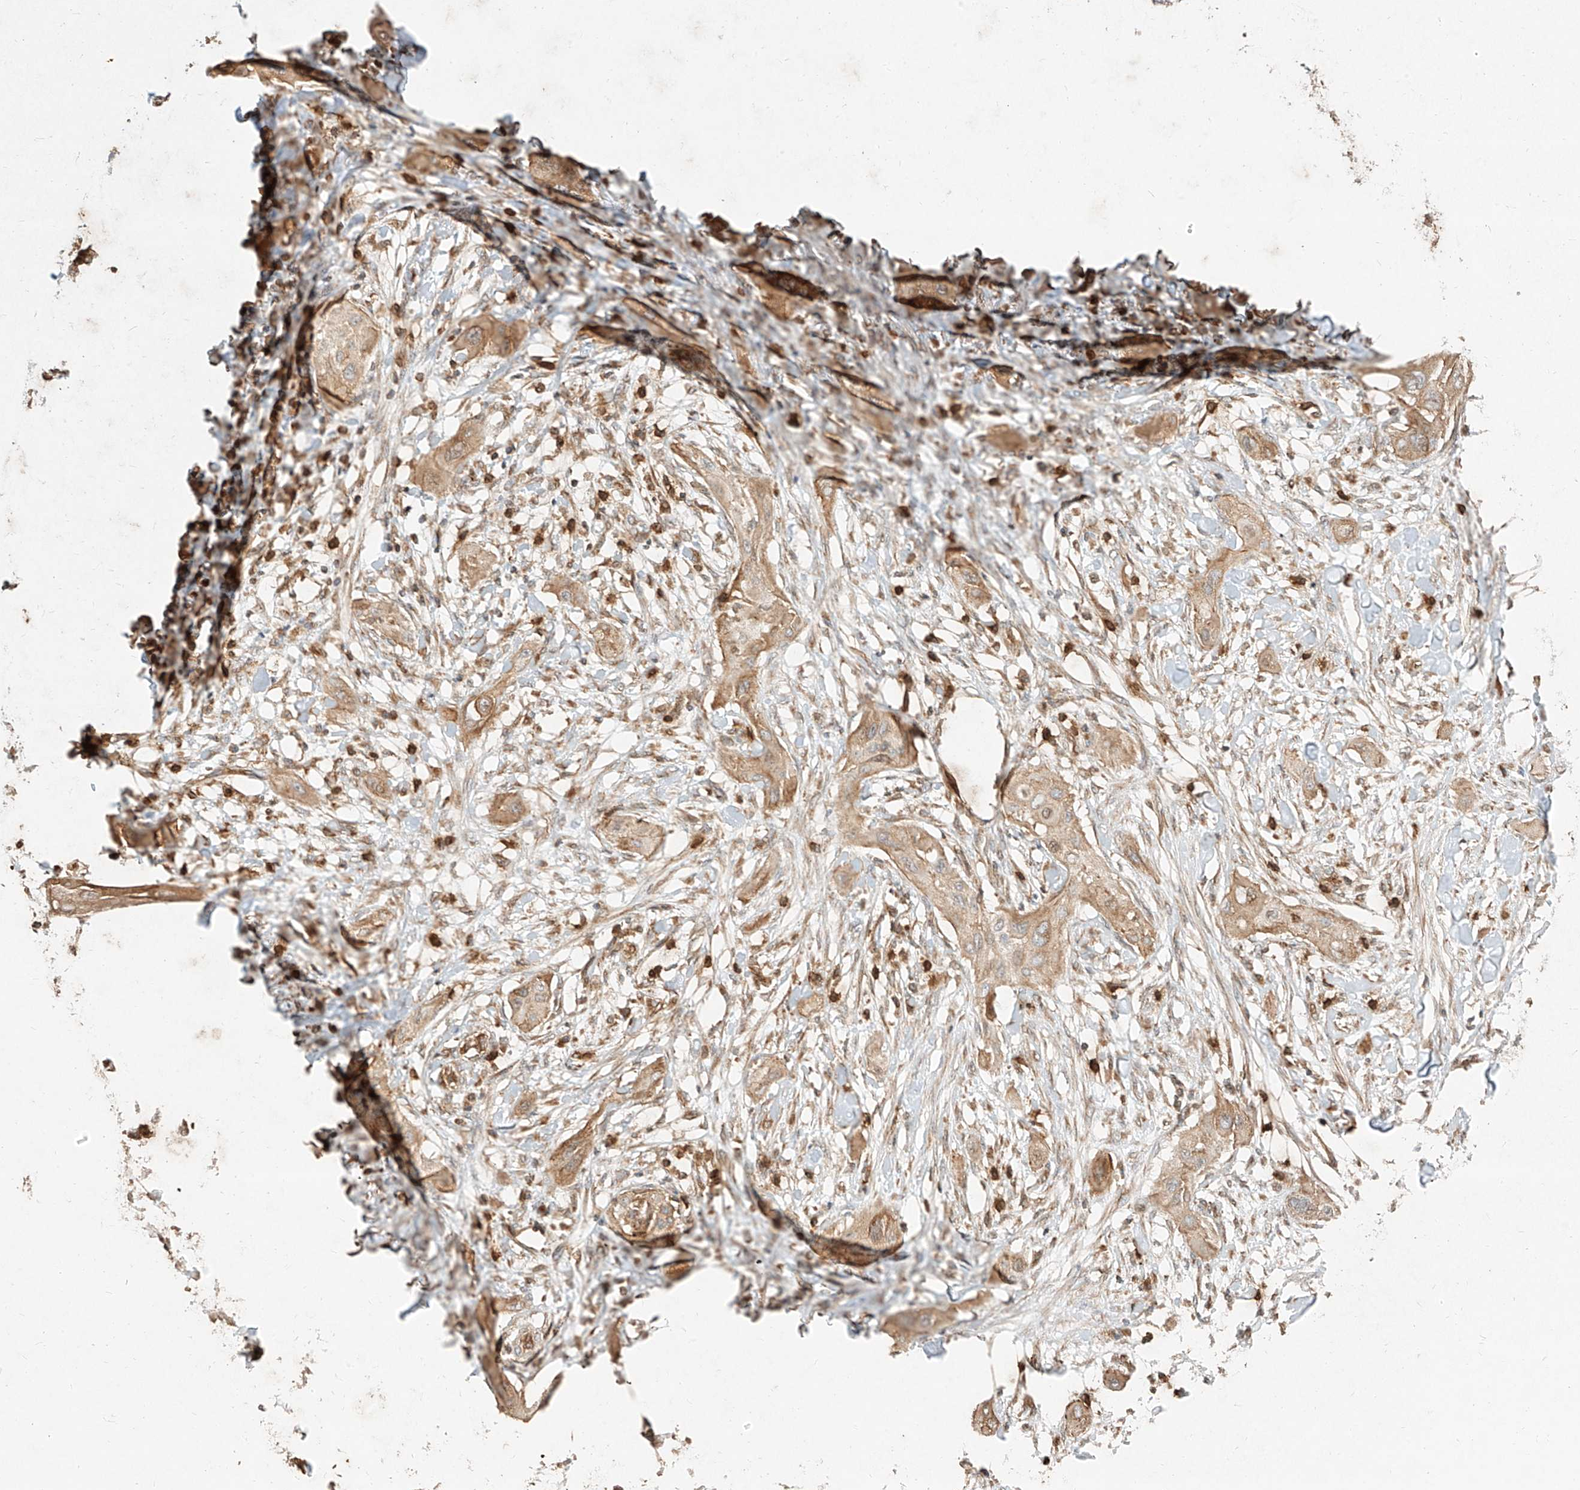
{"staining": {"intensity": "weak", "quantity": ">75%", "location": "cytoplasmic/membranous"}, "tissue": "lung cancer", "cell_type": "Tumor cells", "image_type": "cancer", "snomed": [{"axis": "morphology", "description": "Squamous cell carcinoma, NOS"}, {"axis": "topography", "description": "Lung"}], "caption": "This is a histology image of IHC staining of squamous cell carcinoma (lung), which shows weak staining in the cytoplasmic/membranous of tumor cells.", "gene": "EFNB1", "patient": {"sex": "female", "age": 47}}